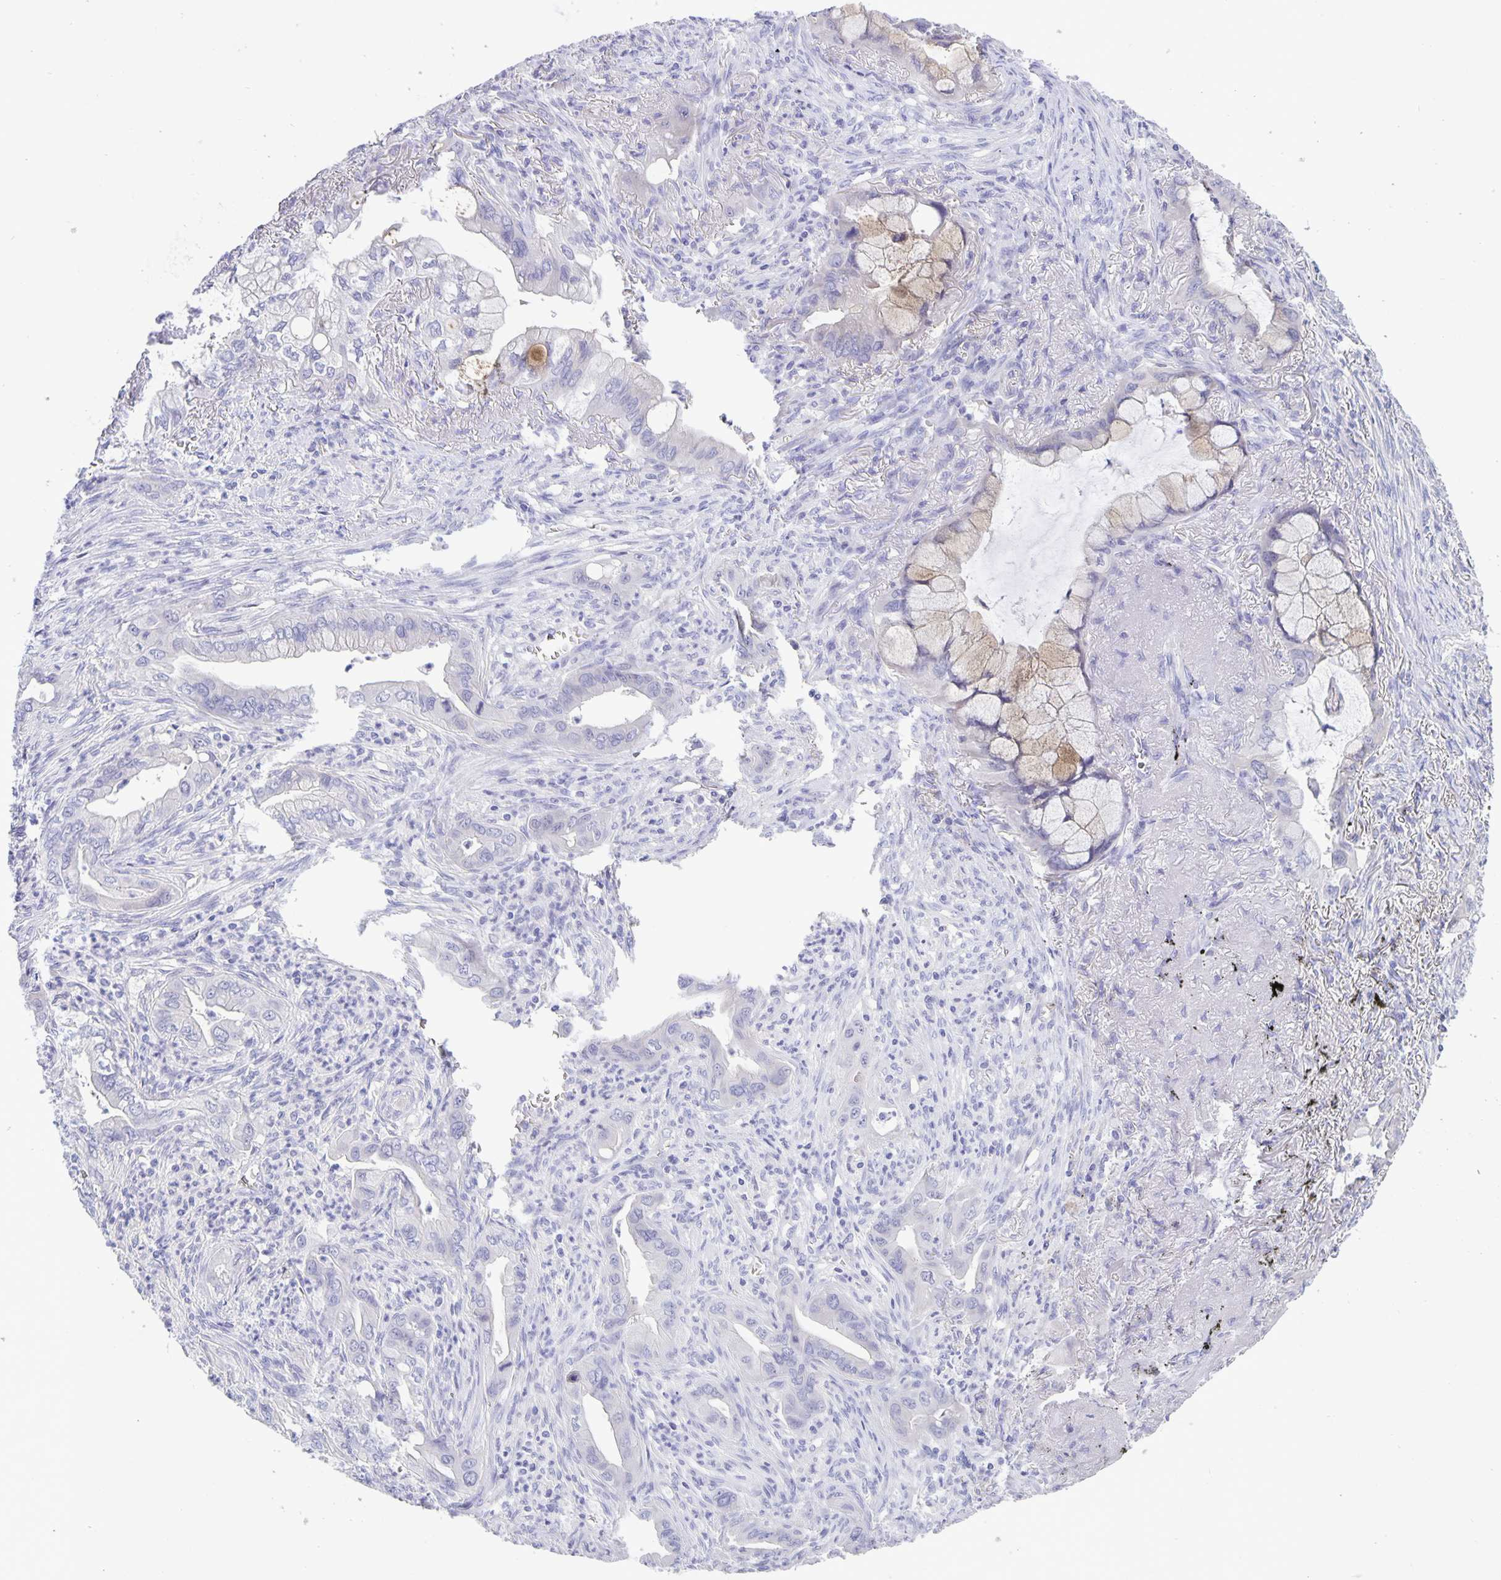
{"staining": {"intensity": "negative", "quantity": "none", "location": "none"}, "tissue": "lung cancer", "cell_type": "Tumor cells", "image_type": "cancer", "snomed": [{"axis": "morphology", "description": "Adenocarcinoma, NOS"}, {"axis": "topography", "description": "Lung"}], "caption": "Lung cancer (adenocarcinoma) stained for a protein using immunohistochemistry (IHC) demonstrates no expression tumor cells.", "gene": "ERMN", "patient": {"sex": "male", "age": 65}}